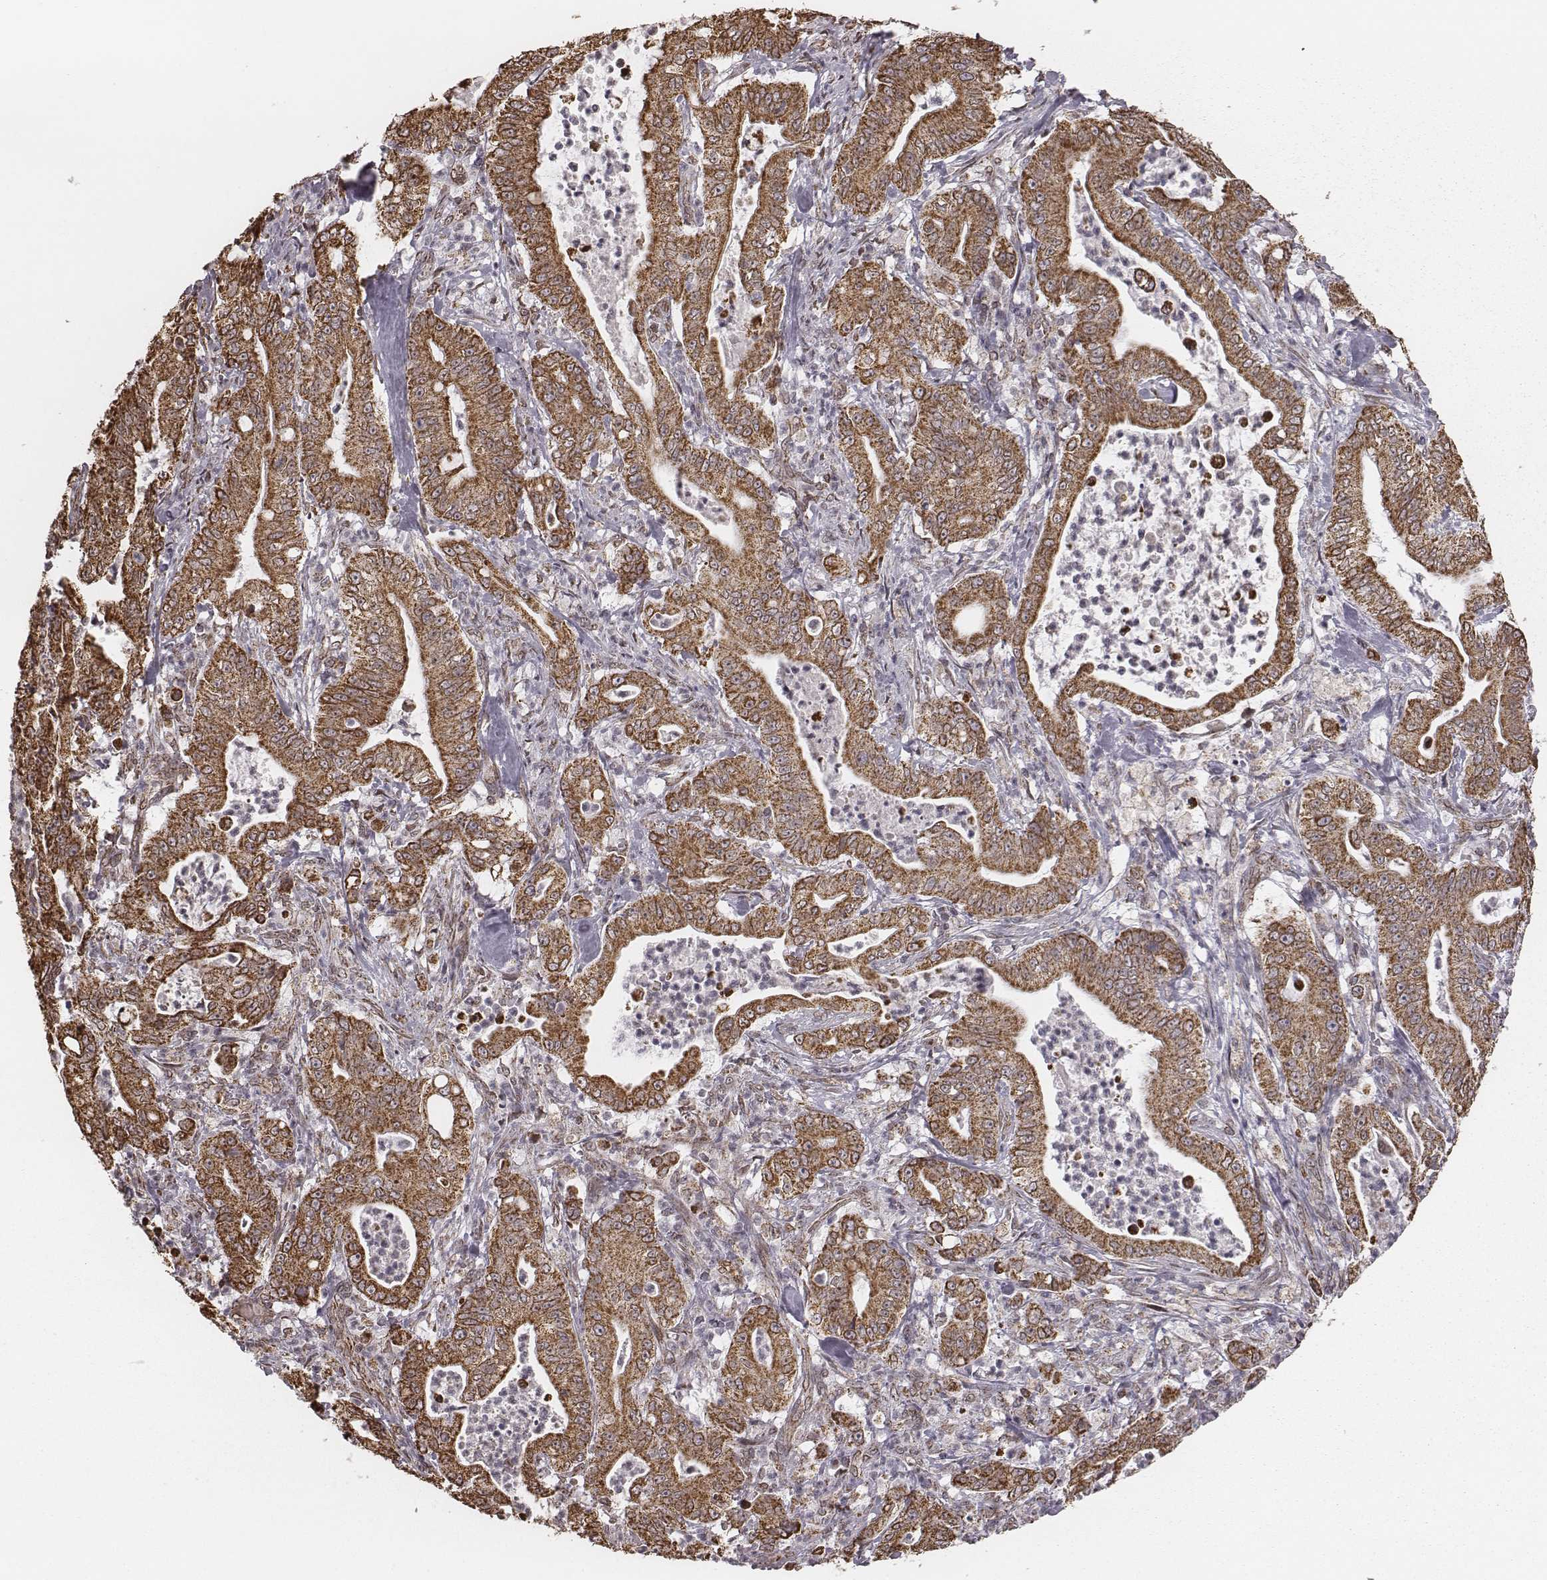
{"staining": {"intensity": "moderate", "quantity": ">75%", "location": "cytoplasmic/membranous"}, "tissue": "pancreatic cancer", "cell_type": "Tumor cells", "image_type": "cancer", "snomed": [{"axis": "morphology", "description": "Adenocarcinoma, NOS"}, {"axis": "topography", "description": "Pancreas"}], "caption": "Immunohistochemistry of human pancreatic cancer (adenocarcinoma) exhibits medium levels of moderate cytoplasmic/membranous positivity in about >75% of tumor cells.", "gene": "ACOT2", "patient": {"sex": "male", "age": 71}}